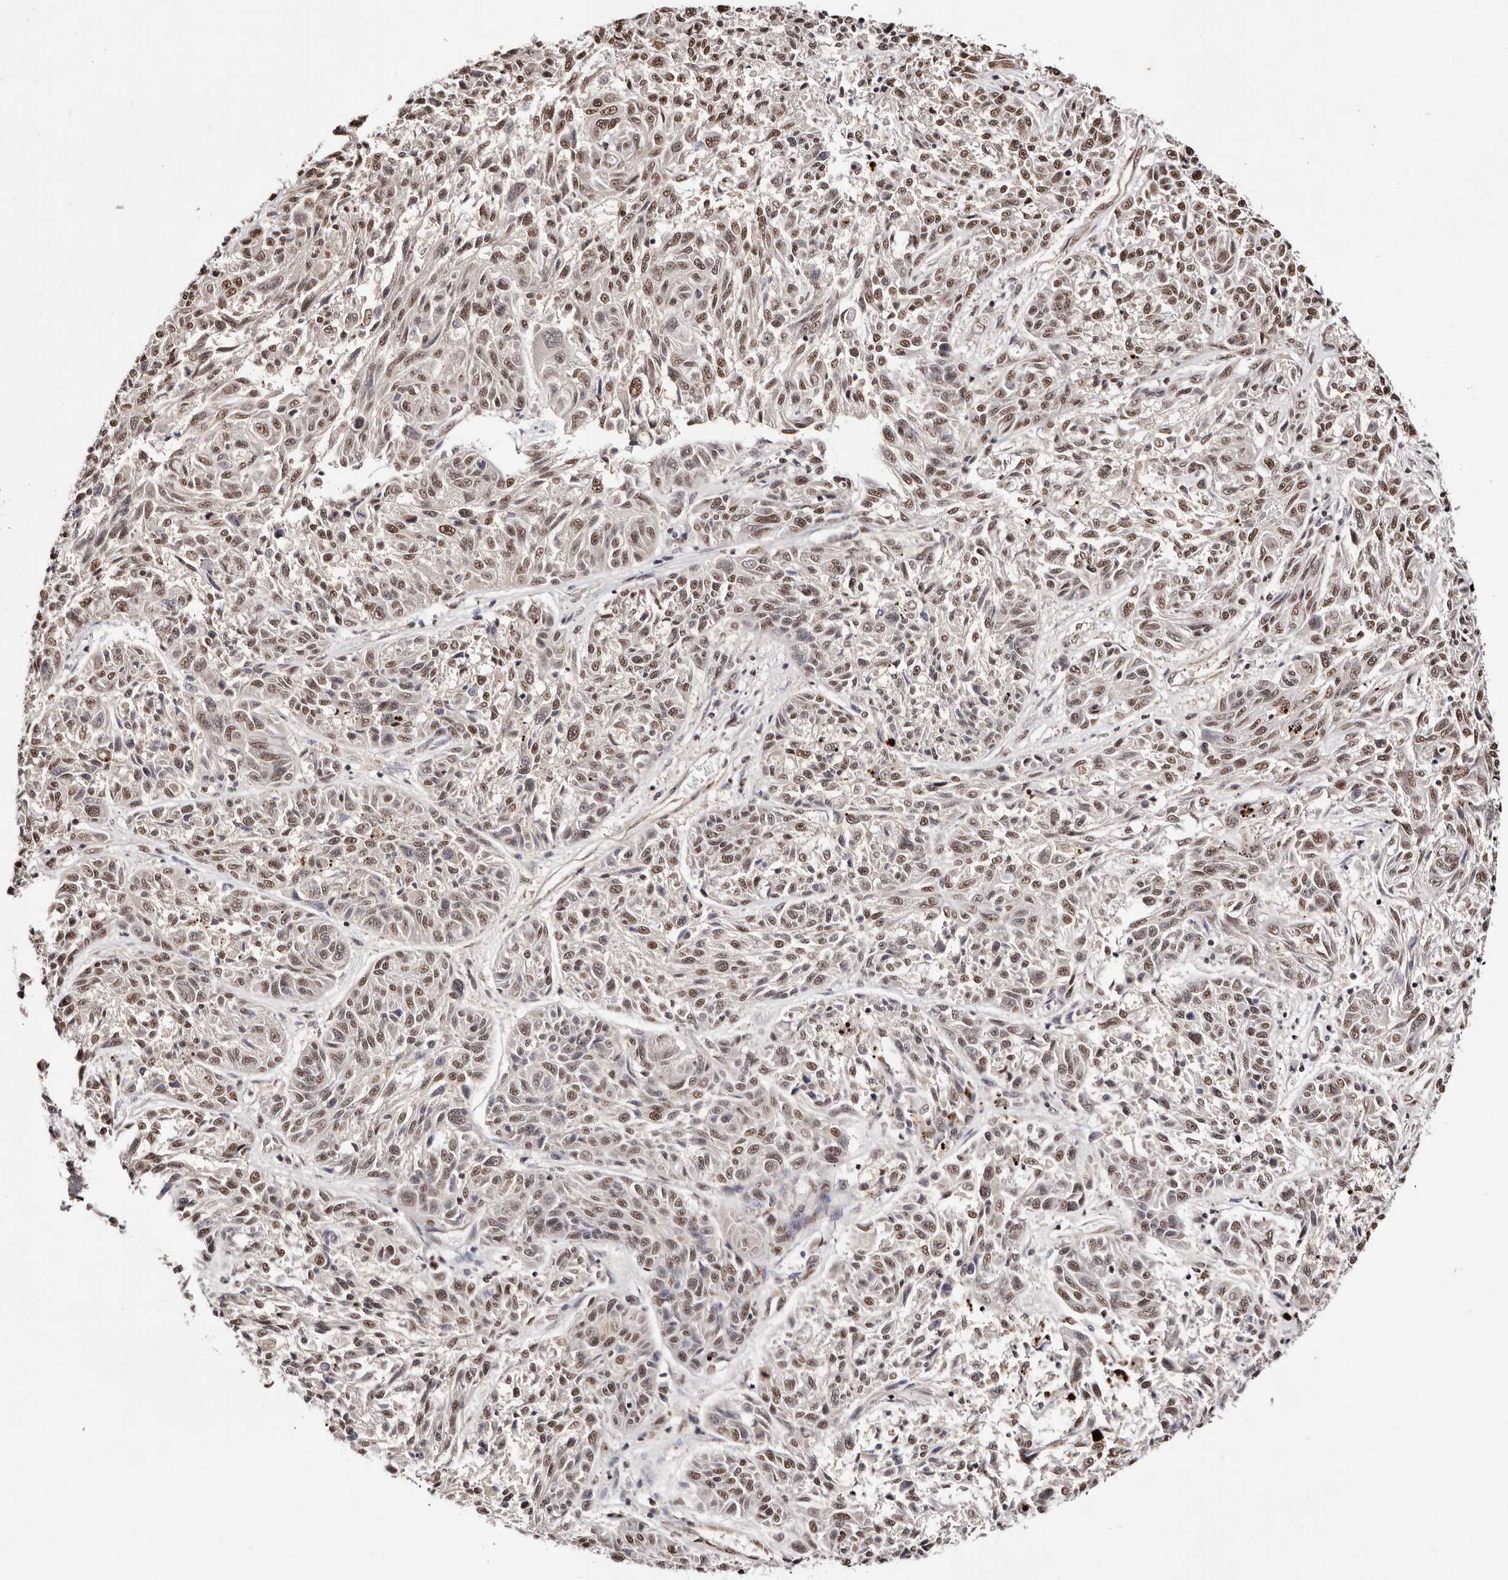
{"staining": {"intensity": "moderate", "quantity": "25%-75%", "location": "nuclear"}, "tissue": "melanoma", "cell_type": "Tumor cells", "image_type": "cancer", "snomed": [{"axis": "morphology", "description": "Malignant melanoma, NOS"}, {"axis": "topography", "description": "Skin"}], "caption": "A micrograph of melanoma stained for a protein exhibits moderate nuclear brown staining in tumor cells.", "gene": "BICRAL", "patient": {"sex": "male", "age": 53}}